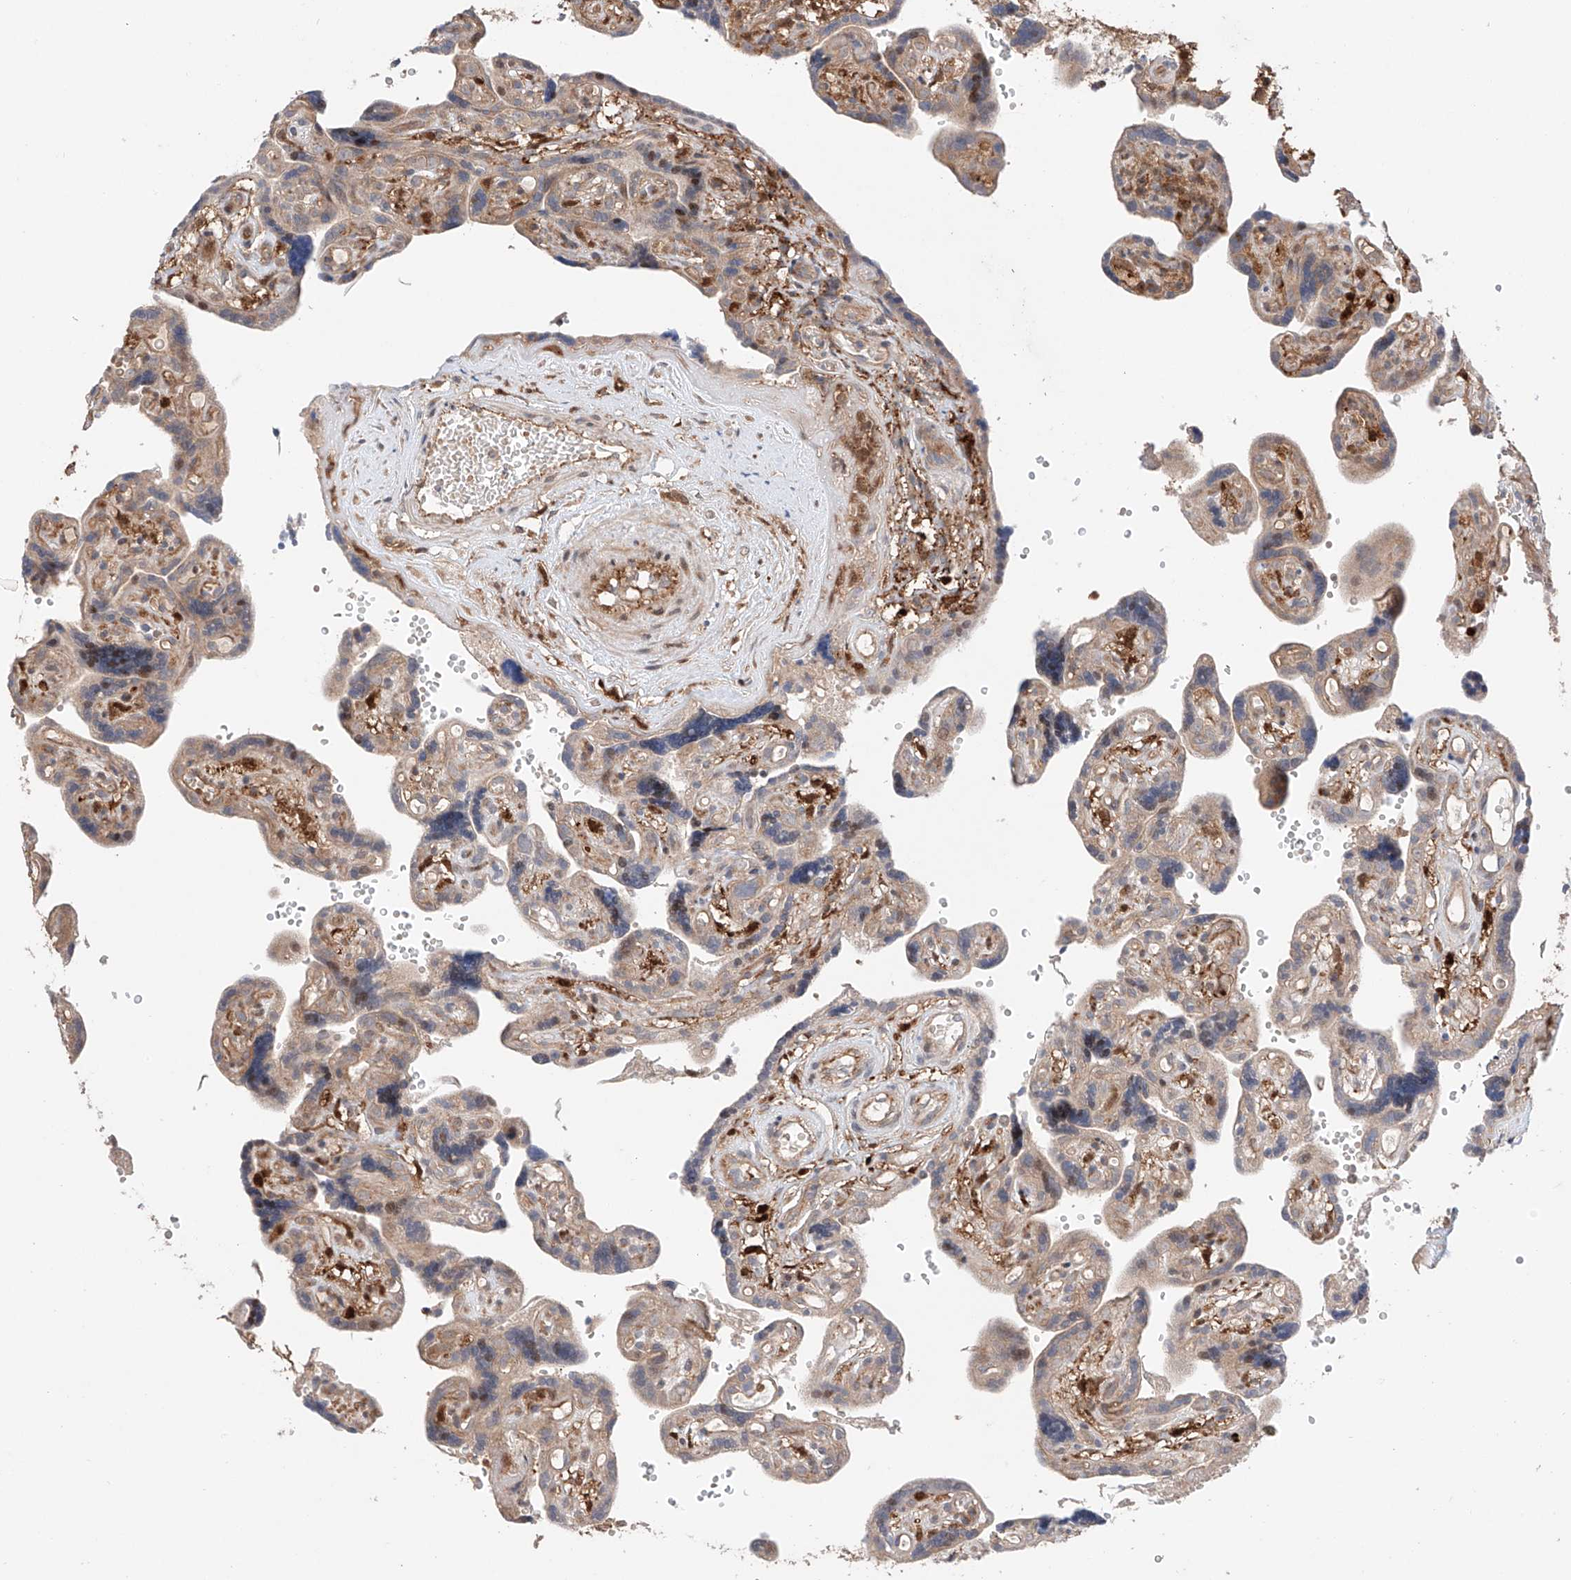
{"staining": {"intensity": "strong", "quantity": ">75%", "location": "cytoplasmic/membranous"}, "tissue": "placenta", "cell_type": "Decidual cells", "image_type": "normal", "snomed": [{"axis": "morphology", "description": "Normal tissue, NOS"}, {"axis": "topography", "description": "Placenta"}], "caption": "High-magnification brightfield microscopy of normal placenta stained with DAB (brown) and counterstained with hematoxylin (blue). decidual cells exhibit strong cytoplasmic/membranous positivity is seen in approximately>75% of cells.", "gene": "IGSF22", "patient": {"sex": "female", "age": 18}}